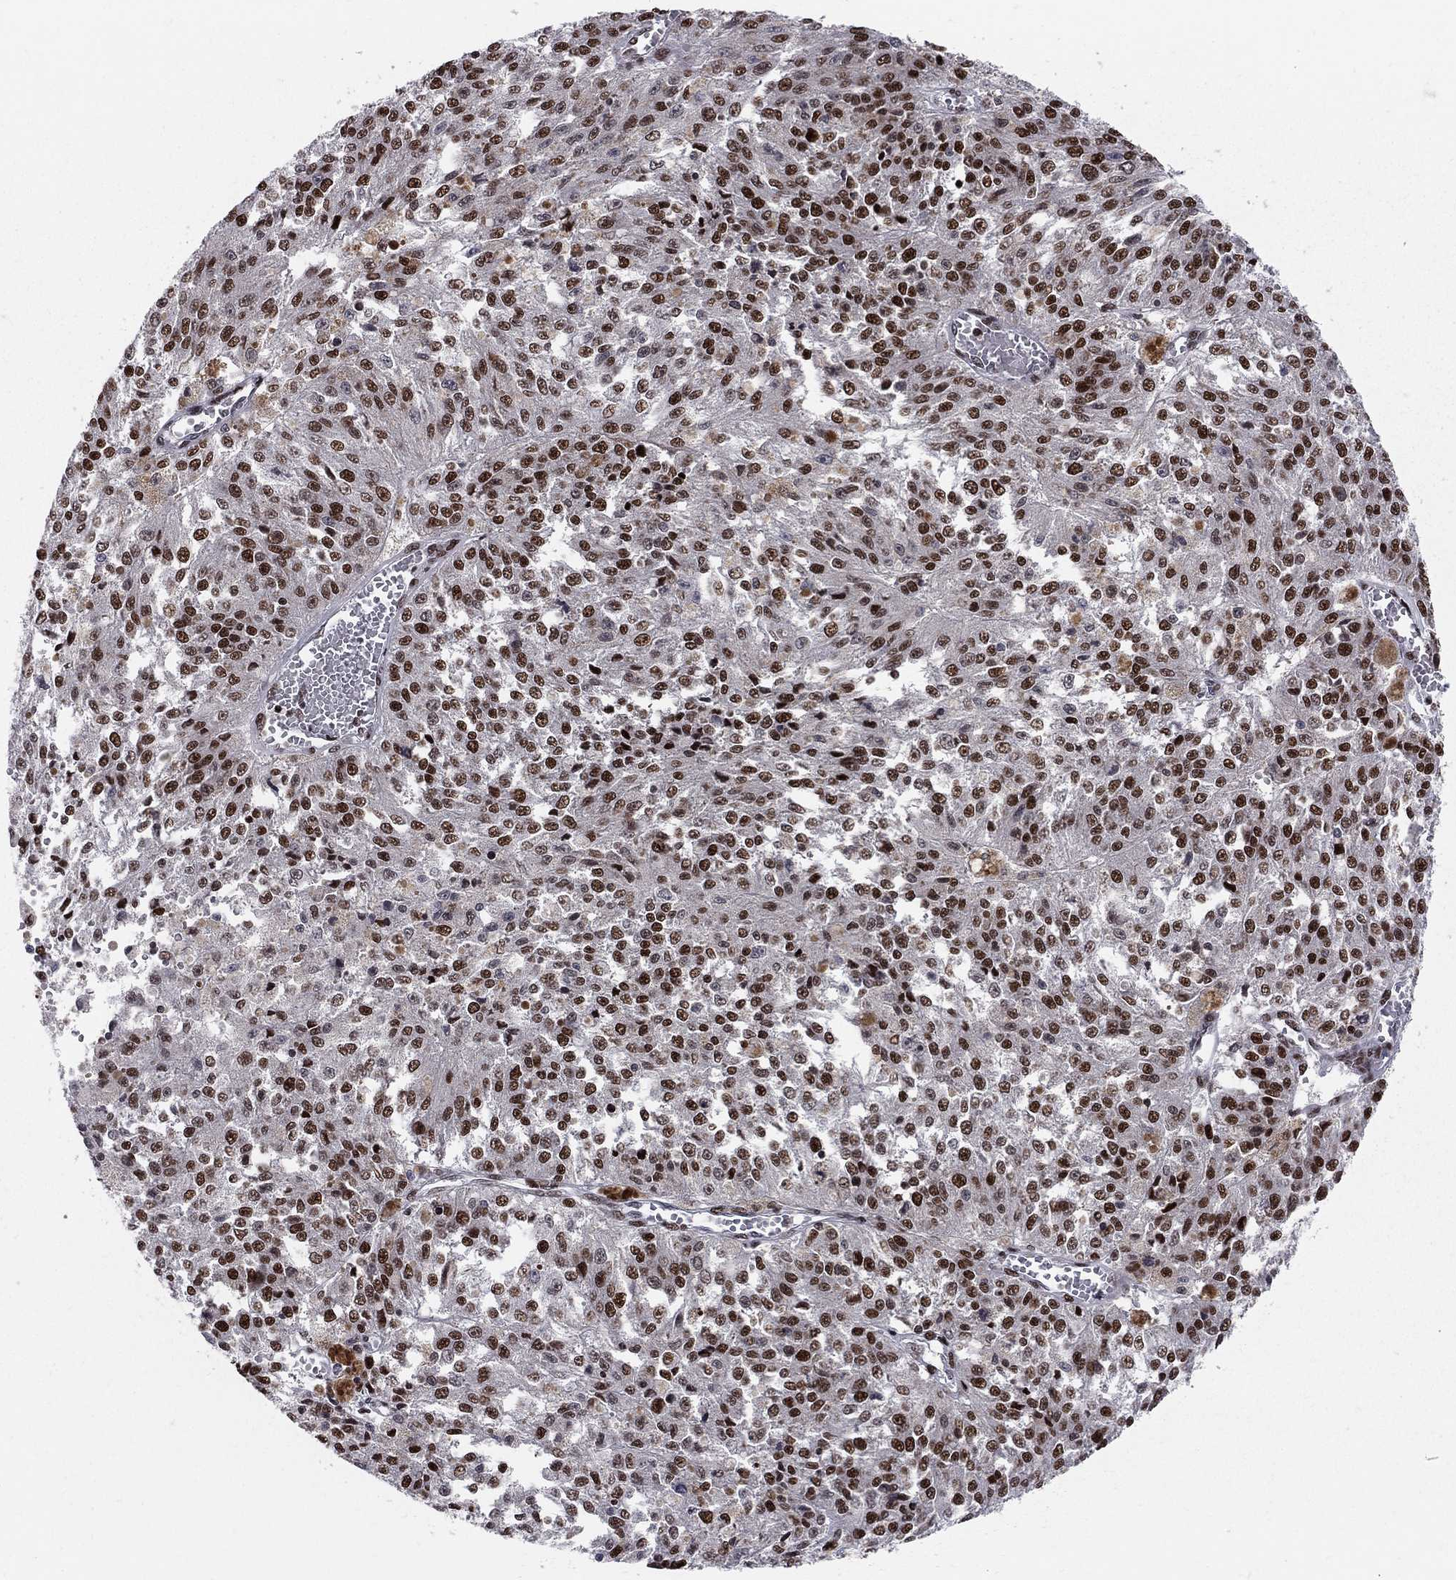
{"staining": {"intensity": "strong", "quantity": ">75%", "location": "nuclear"}, "tissue": "melanoma", "cell_type": "Tumor cells", "image_type": "cancer", "snomed": [{"axis": "morphology", "description": "Malignant melanoma, Metastatic site"}, {"axis": "topography", "description": "Lymph node"}], "caption": "Protein expression by IHC exhibits strong nuclear positivity in approximately >75% of tumor cells in melanoma.", "gene": "RNASEH2C", "patient": {"sex": "female", "age": 64}}